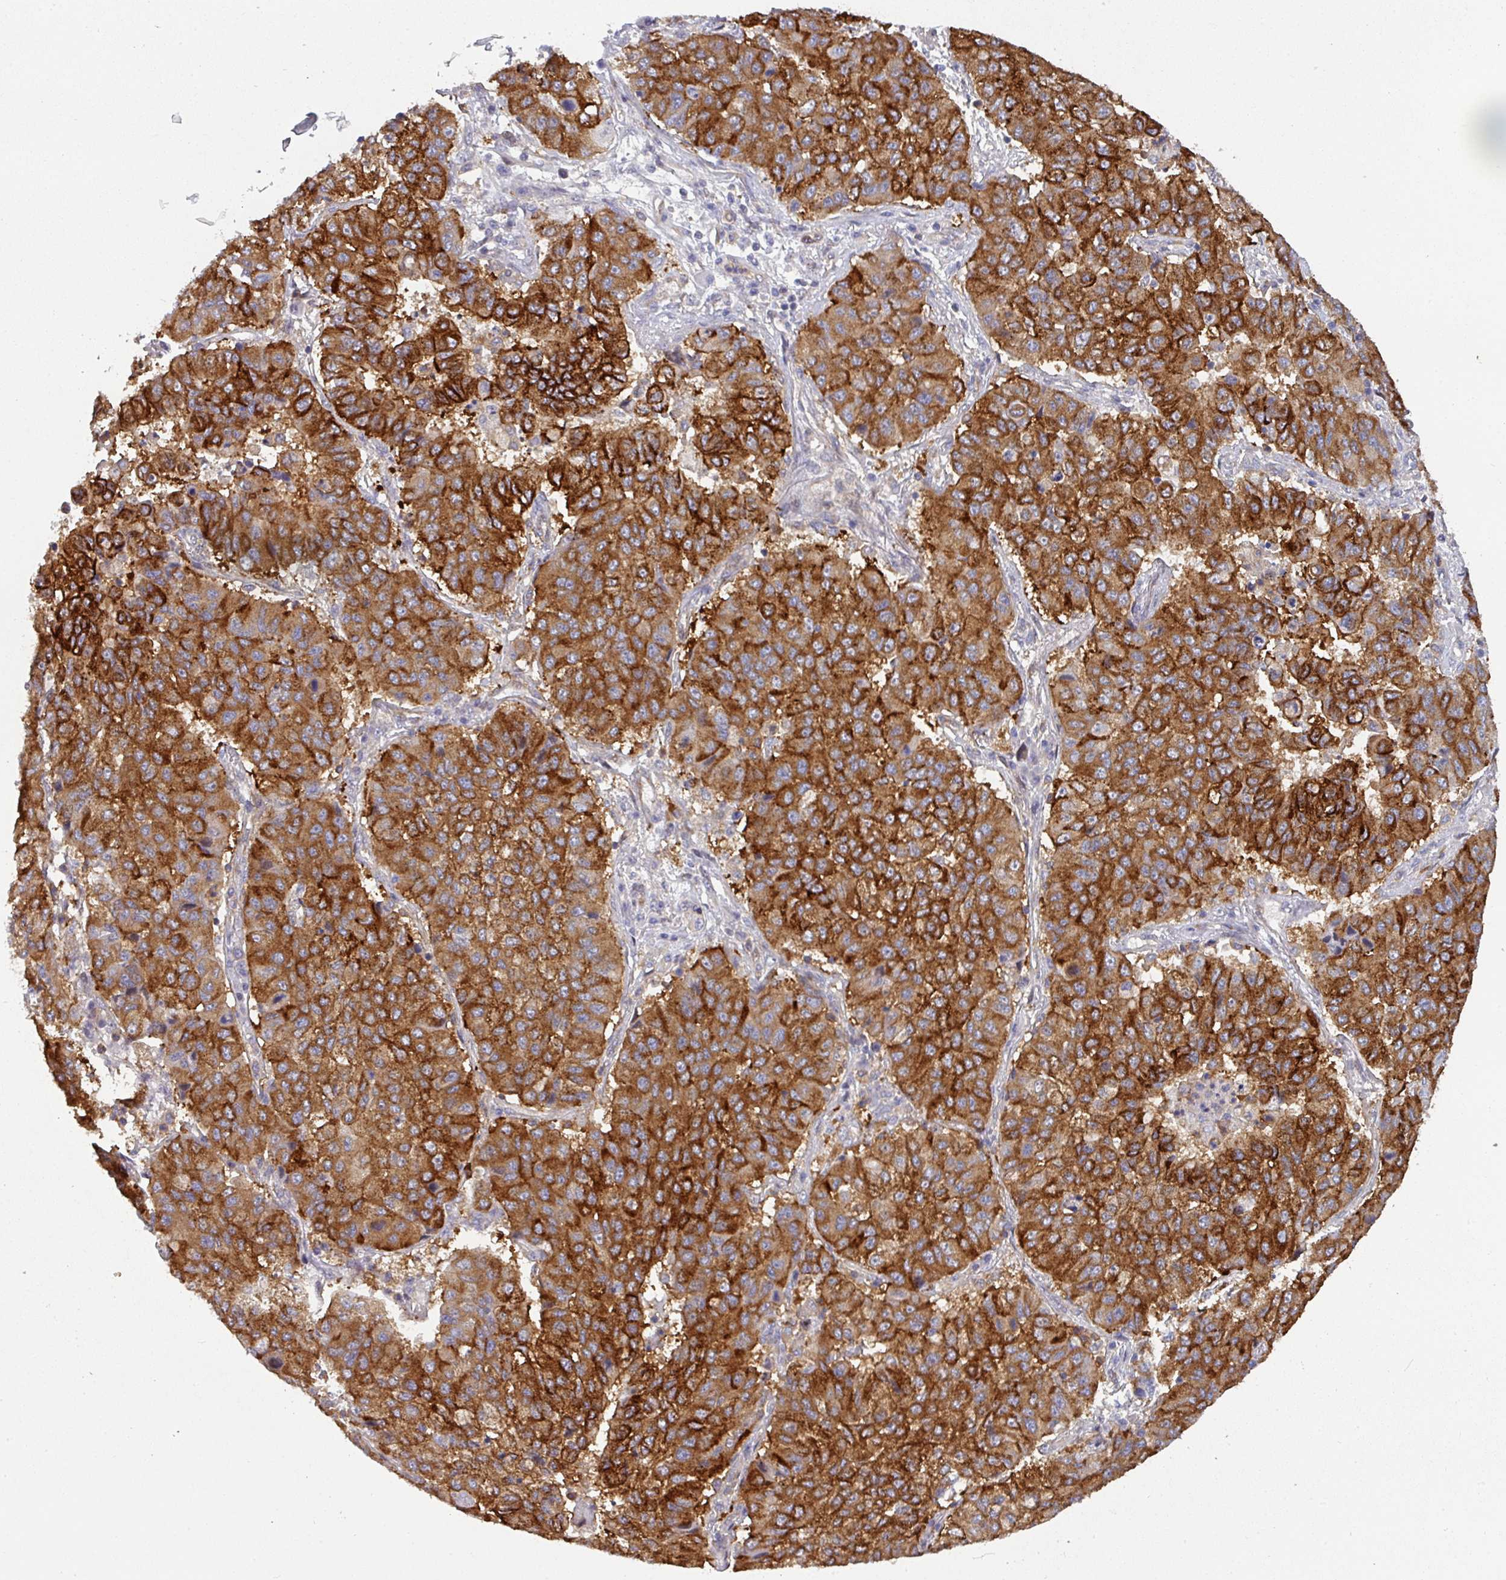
{"staining": {"intensity": "strong", "quantity": ">75%", "location": "cytoplasmic/membranous"}, "tissue": "lung cancer", "cell_type": "Tumor cells", "image_type": "cancer", "snomed": [{"axis": "morphology", "description": "Squamous cell carcinoma, NOS"}, {"axis": "topography", "description": "Lung"}], "caption": "Protein staining shows strong cytoplasmic/membranous staining in about >75% of tumor cells in lung cancer (squamous cell carcinoma).", "gene": "BEND5", "patient": {"sex": "male", "age": 74}}